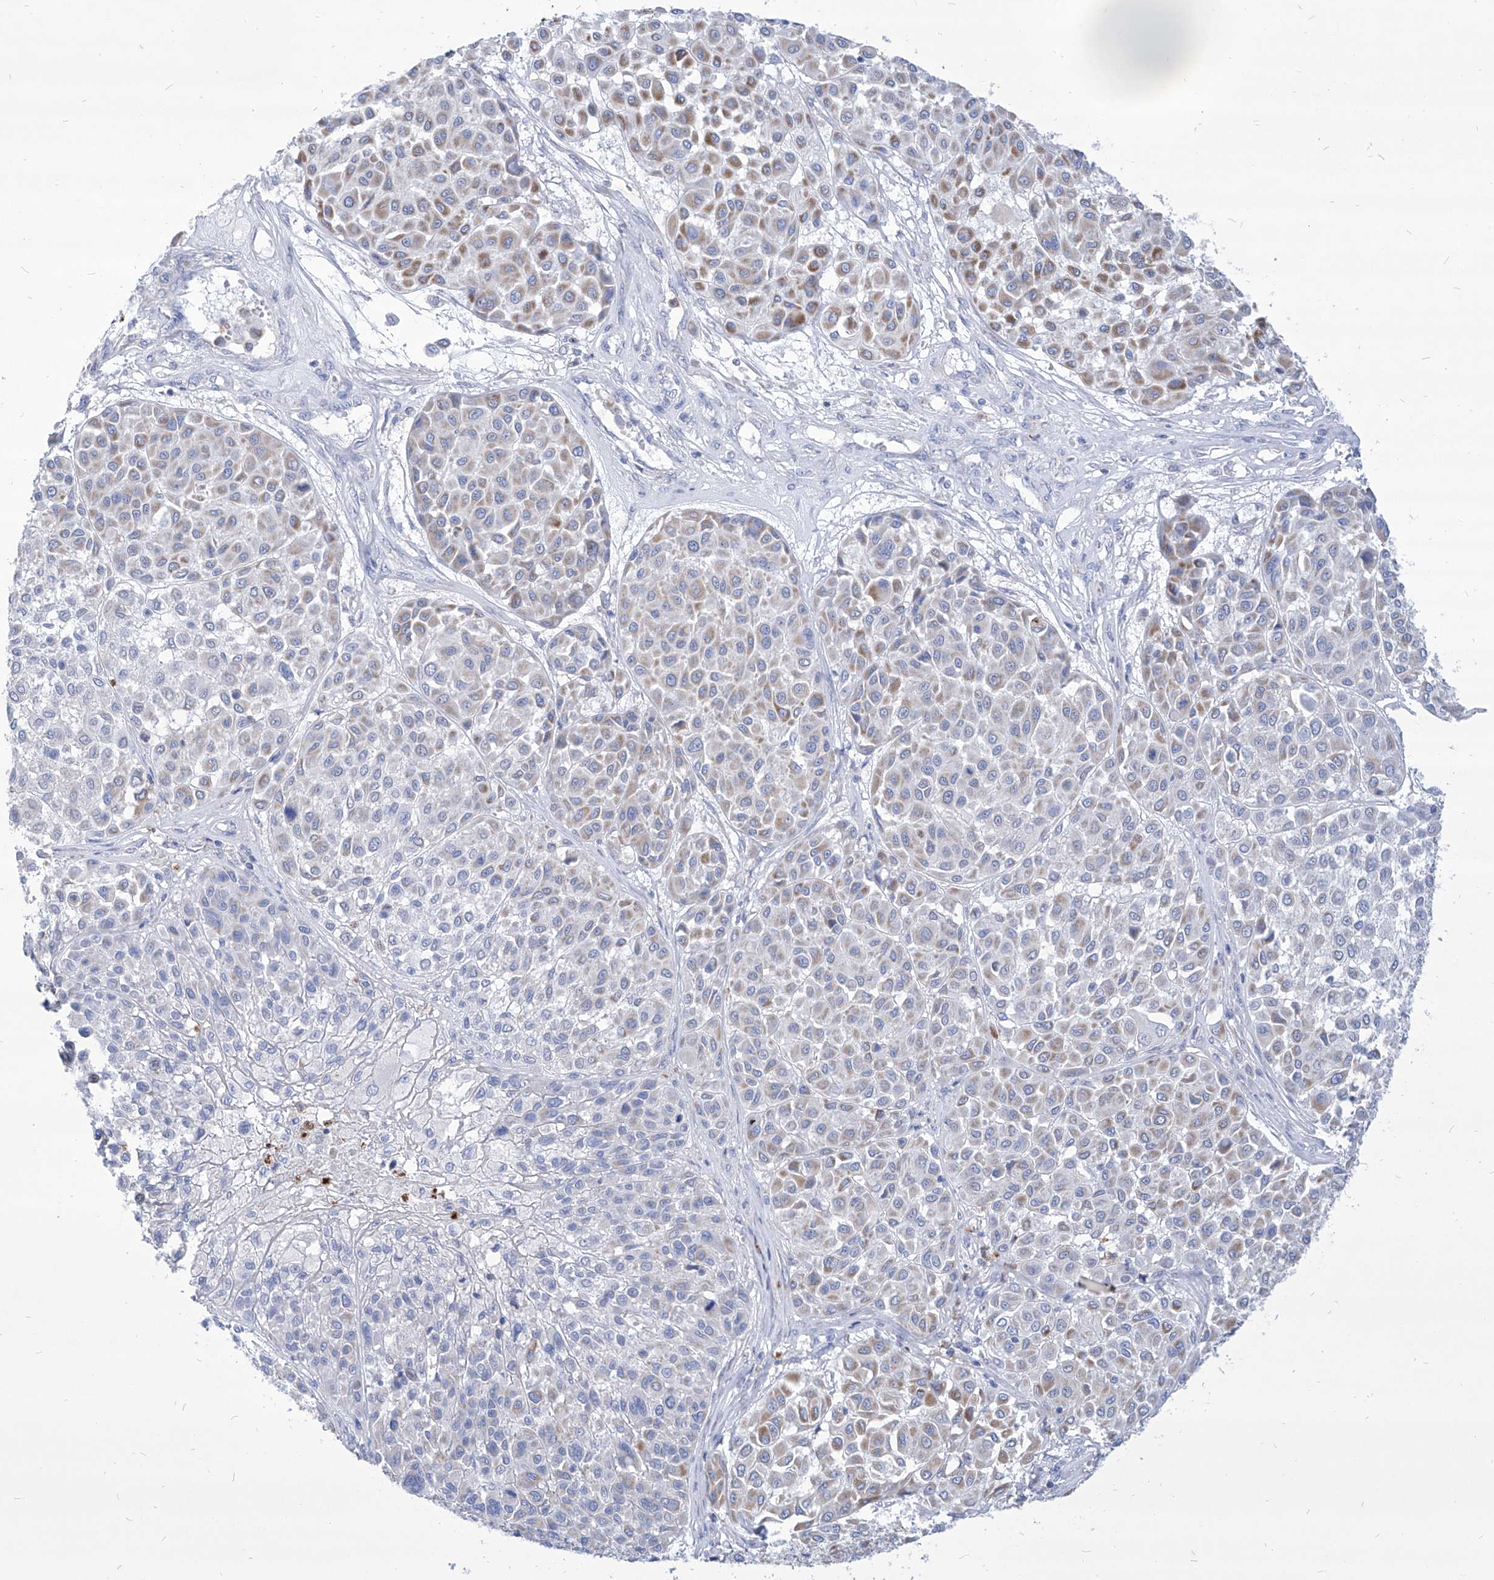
{"staining": {"intensity": "moderate", "quantity": "<25%", "location": "cytoplasmic/membranous"}, "tissue": "melanoma", "cell_type": "Tumor cells", "image_type": "cancer", "snomed": [{"axis": "morphology", "description": "Malignant melanoma, Metastatic site"}, {"axis": "topography", "description": "Soft tissue"}], "caption": "This micrograph exhibits IHC staining of melanoma, with low moderate cytoplasmic/membranous positivity in about <25% of tumor cells.", "gene": "COQ3", "patient": {"sex": "male", "age": 41}}